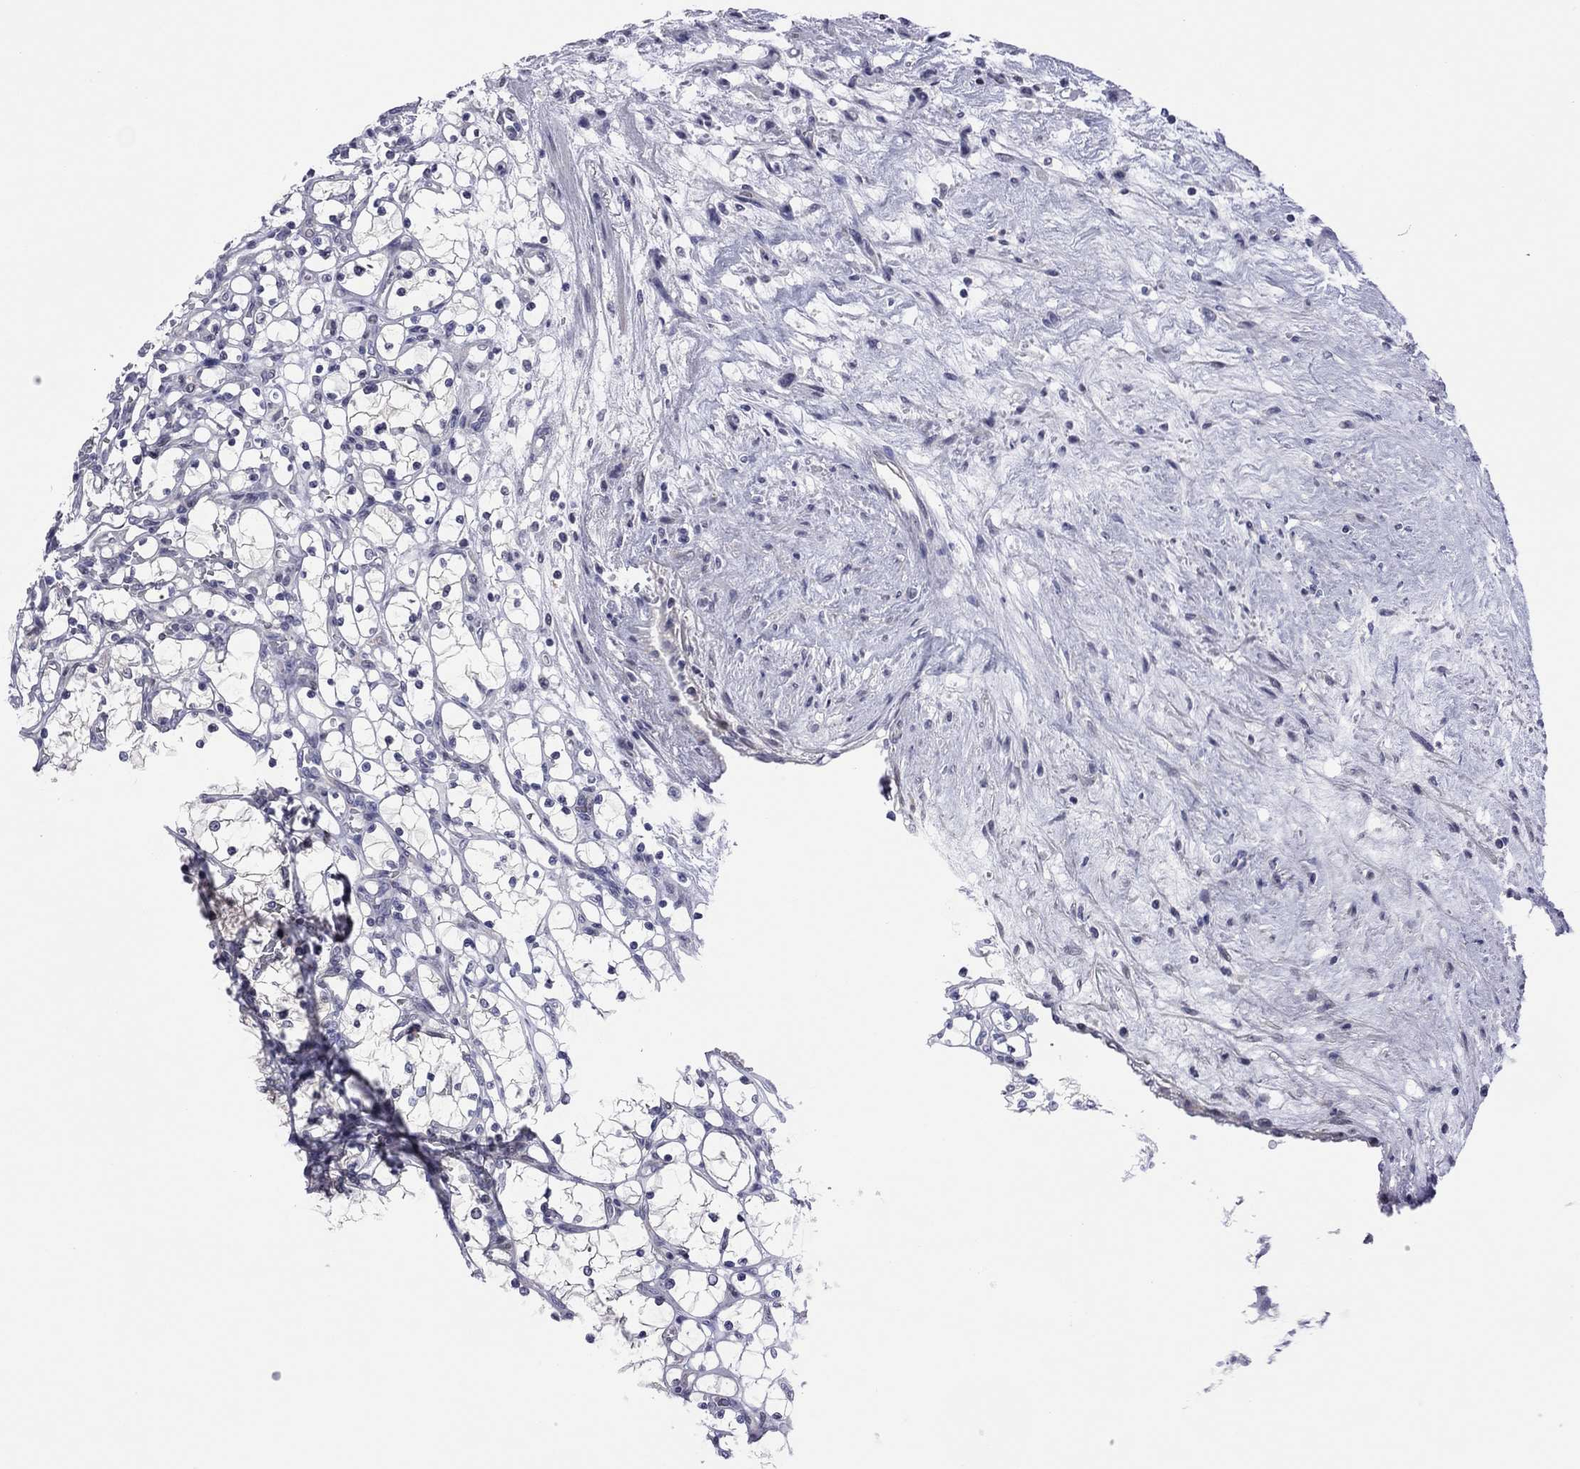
{"staining": {"intensity": "negative", "quantity": "none", "location": "none"}, "tissue": "renal cancer", "cell_type": "Tumor cells", "image_type": "cancer", "snomed": [{"axis": "morphology", "description": "Adenocarcinoma, NOS"}, {"axis": "topography", "description": "Kidney"}], "caption": "The image displays no significant staining in tumor cells of renal adenocarcinoma. (DAB immunohistochemistry (IHC) with hematoxylin counter stain).", "gene": "POU5F2", "patient": {"sex": "female", "age": 69}}